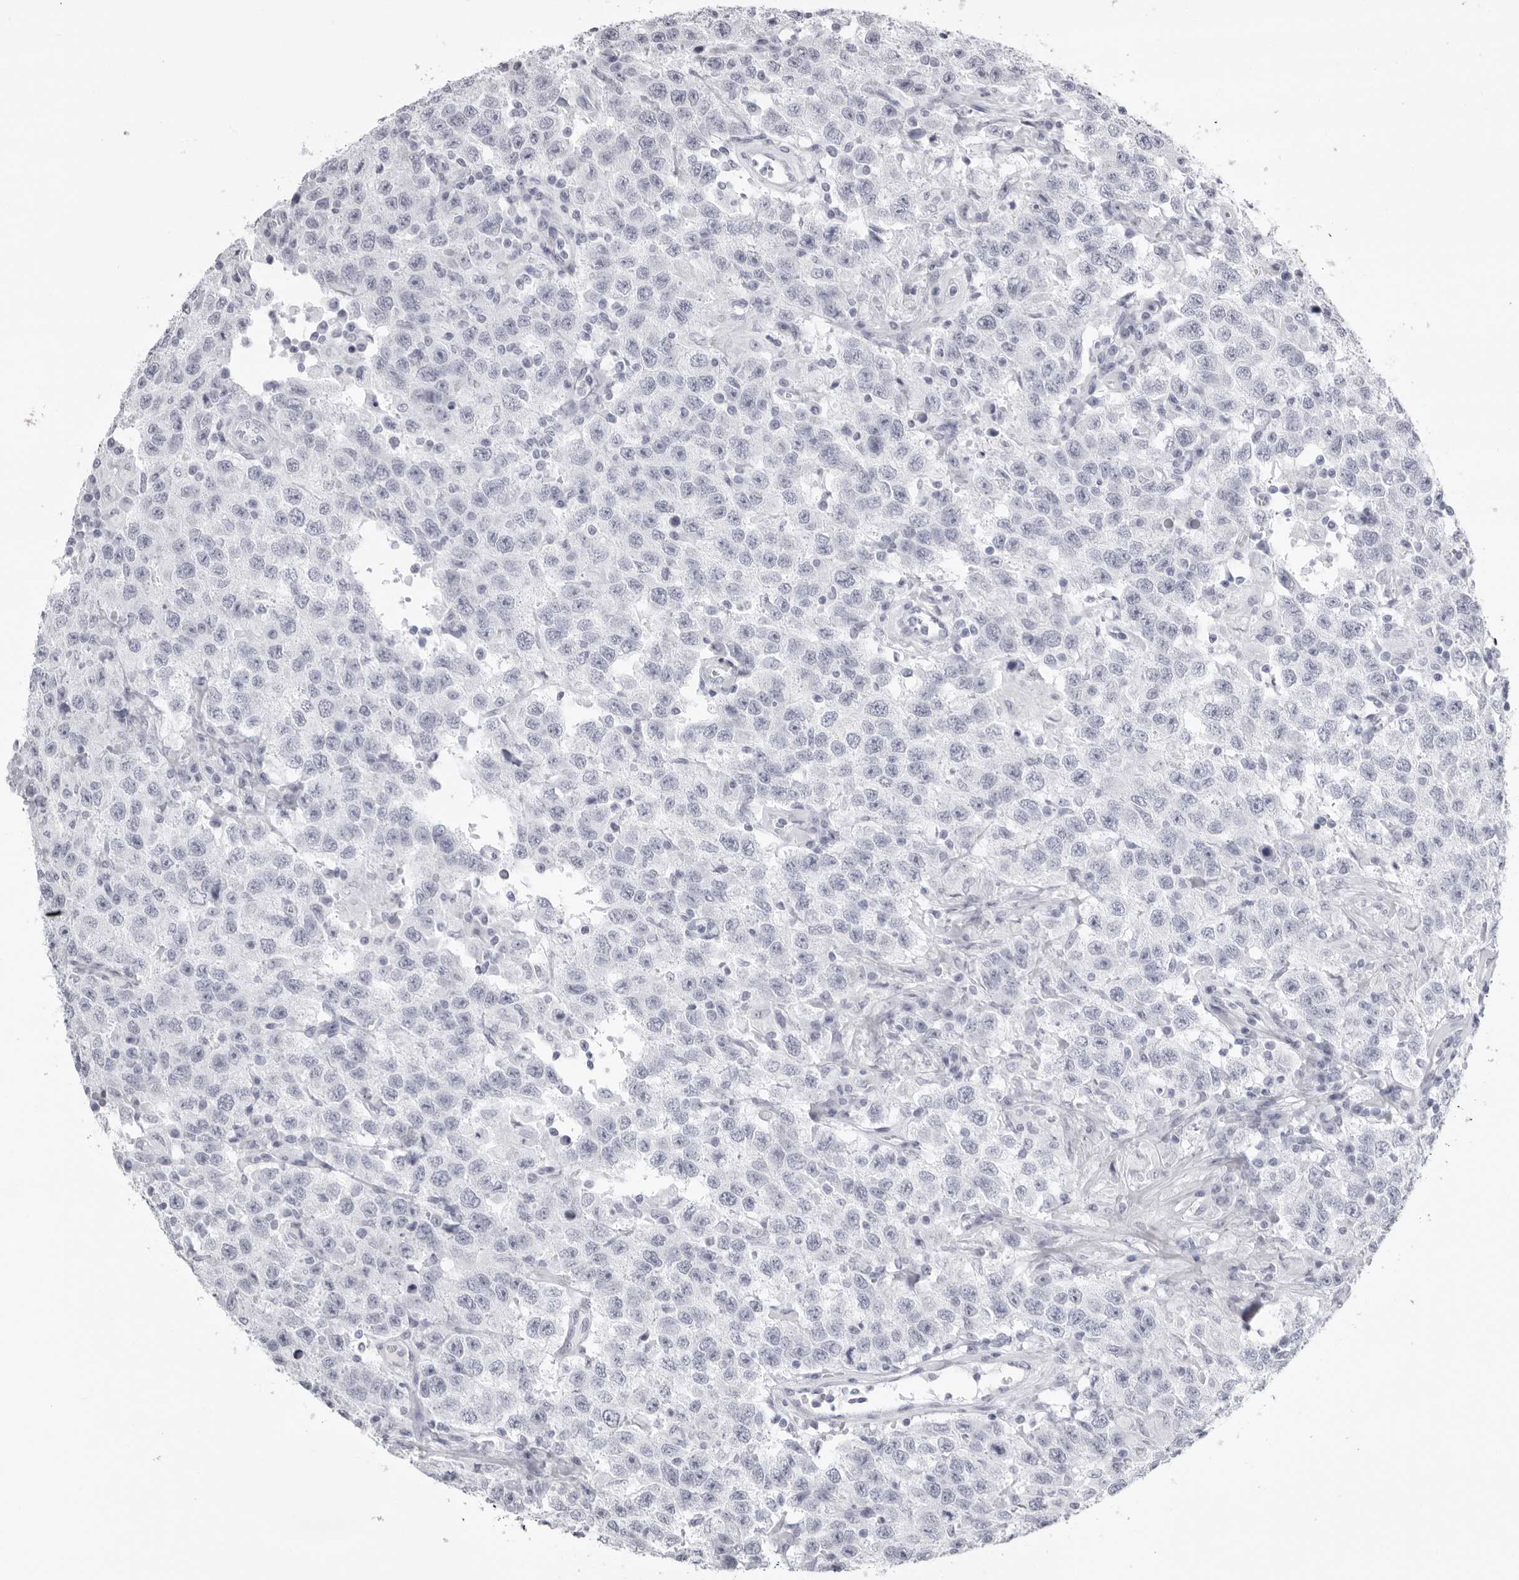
{"staining": {"intensity": "negative", "quantity": "none", "location": "none"}, "tissue": "testis cancer", "cell_type": "Tumor cells", "image_type": "cancer", "snomed": [{"axis": "morphology", "description": "Seminoma, NOS"}, {"axis": "topography", "description": "Testis"}], "caption": "High magnification brightfield microscopy of testis cancer (seminoma) stained with DAB (3,3'-diaminobenzidine) (brown) and counterstained with hematoxylin (blue): tumor cells show no significant staining. Brightfield microscopy of immunohistochemistry stained with DAB (3,3'-diaminobenzidine) (brown) and hematoxylin (blue), captured at high magnification.", "gene": "KLK9", "patient": {"sex": "male", "age": 41}}